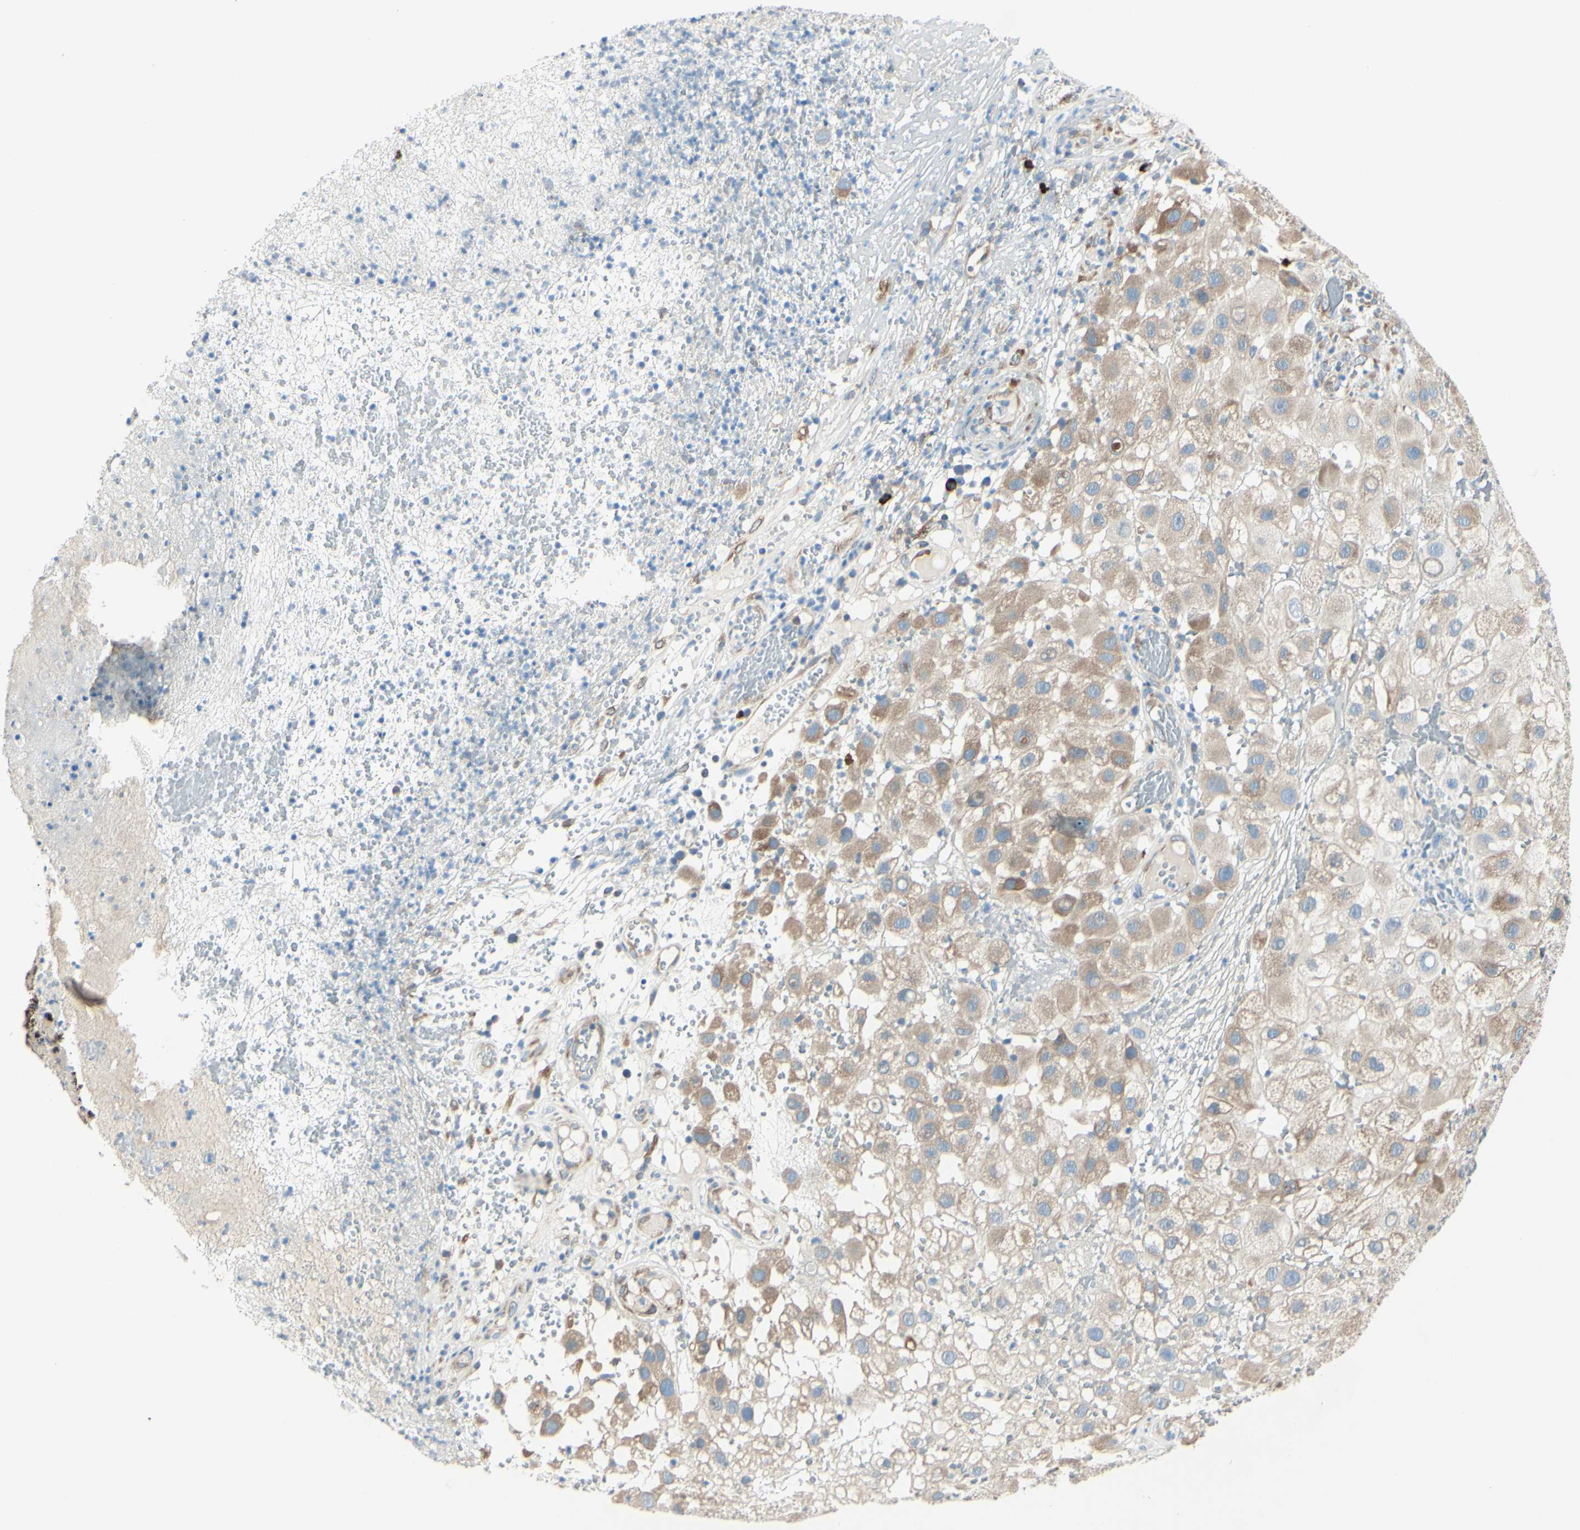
{"staining": {"intensity": "weak", "quantity": ">75%", "location": "cytoplasmic/membranous"}, "tissue": "melanoma", "cell_type": "Tumor cells", "image_type": "cancer", "snomed": [{"axis": "morphology", "description": "Malignant melanoma, NOS"}, {"axis": "topography", "description": "Skin"}], "caption": "Tumor cells show weak cytoplasmic/membranous positivity in approximately >75% of cells in melanoma.", "gene": "SELENOS", "patient": {"sex": "female", "age": 81}}